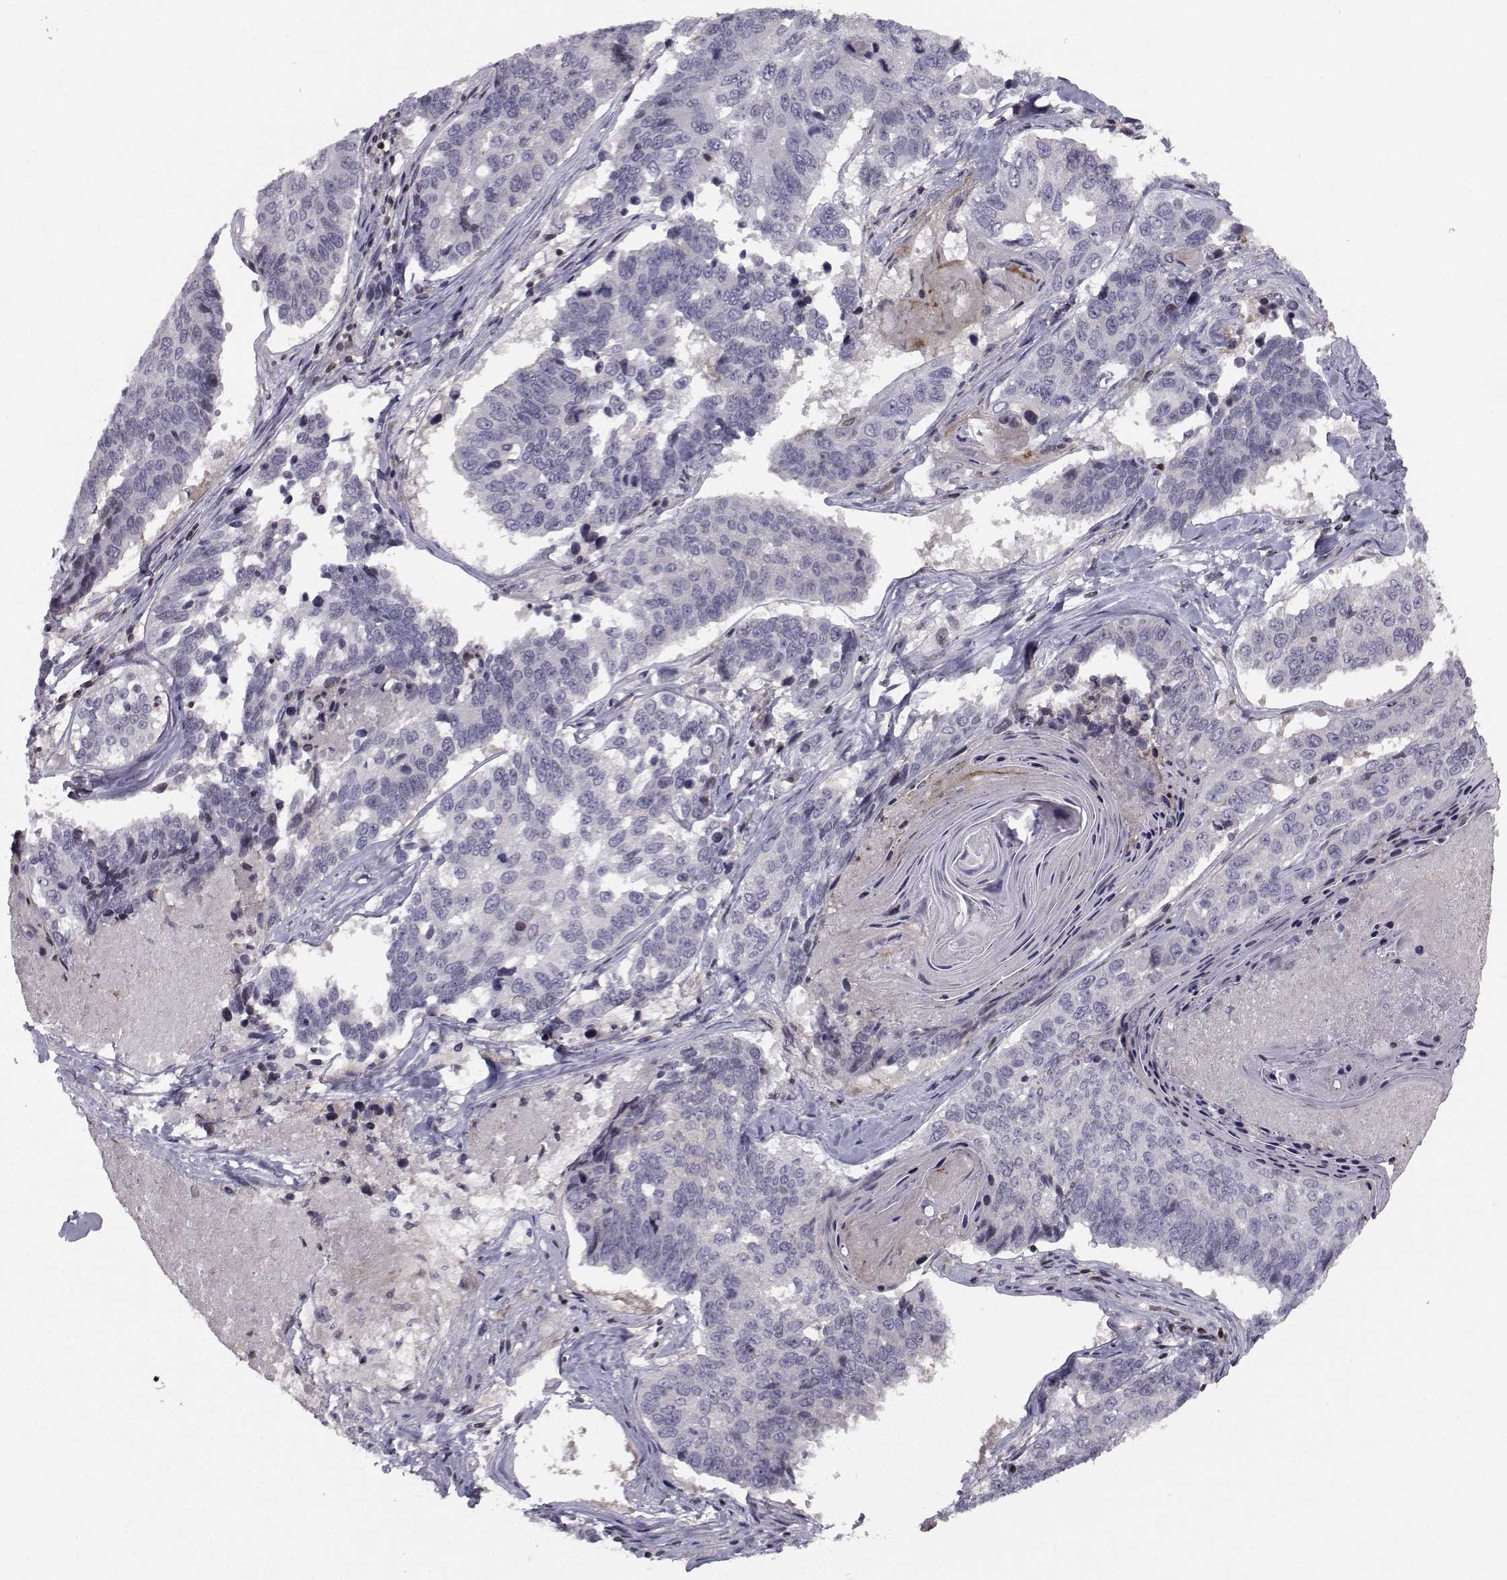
{"staining": {"intensity": "negative", "quantity": "none", "location": "none"}, "tissue": "lung cancer", "cell_type": "Tumor cells", "image_type": "cancer", "snomed": [{"axis": "morphology", "description": "Squamous cell carcinoma, NOS"}, {"axis": "topography", "description": "Lung"}], "caption": "Immunohistochemistry photomicrograph of lung squamous cell carcinoma stained for a protein (brown), which shows no expression in tumor cells. (DAB (3,3'-diaminobenzidine) immunohistochemistry (IHC) with hematoxylin counter stain).", "gene": "PCP4L1", "patient": {"sex": "male", "age": 73}}